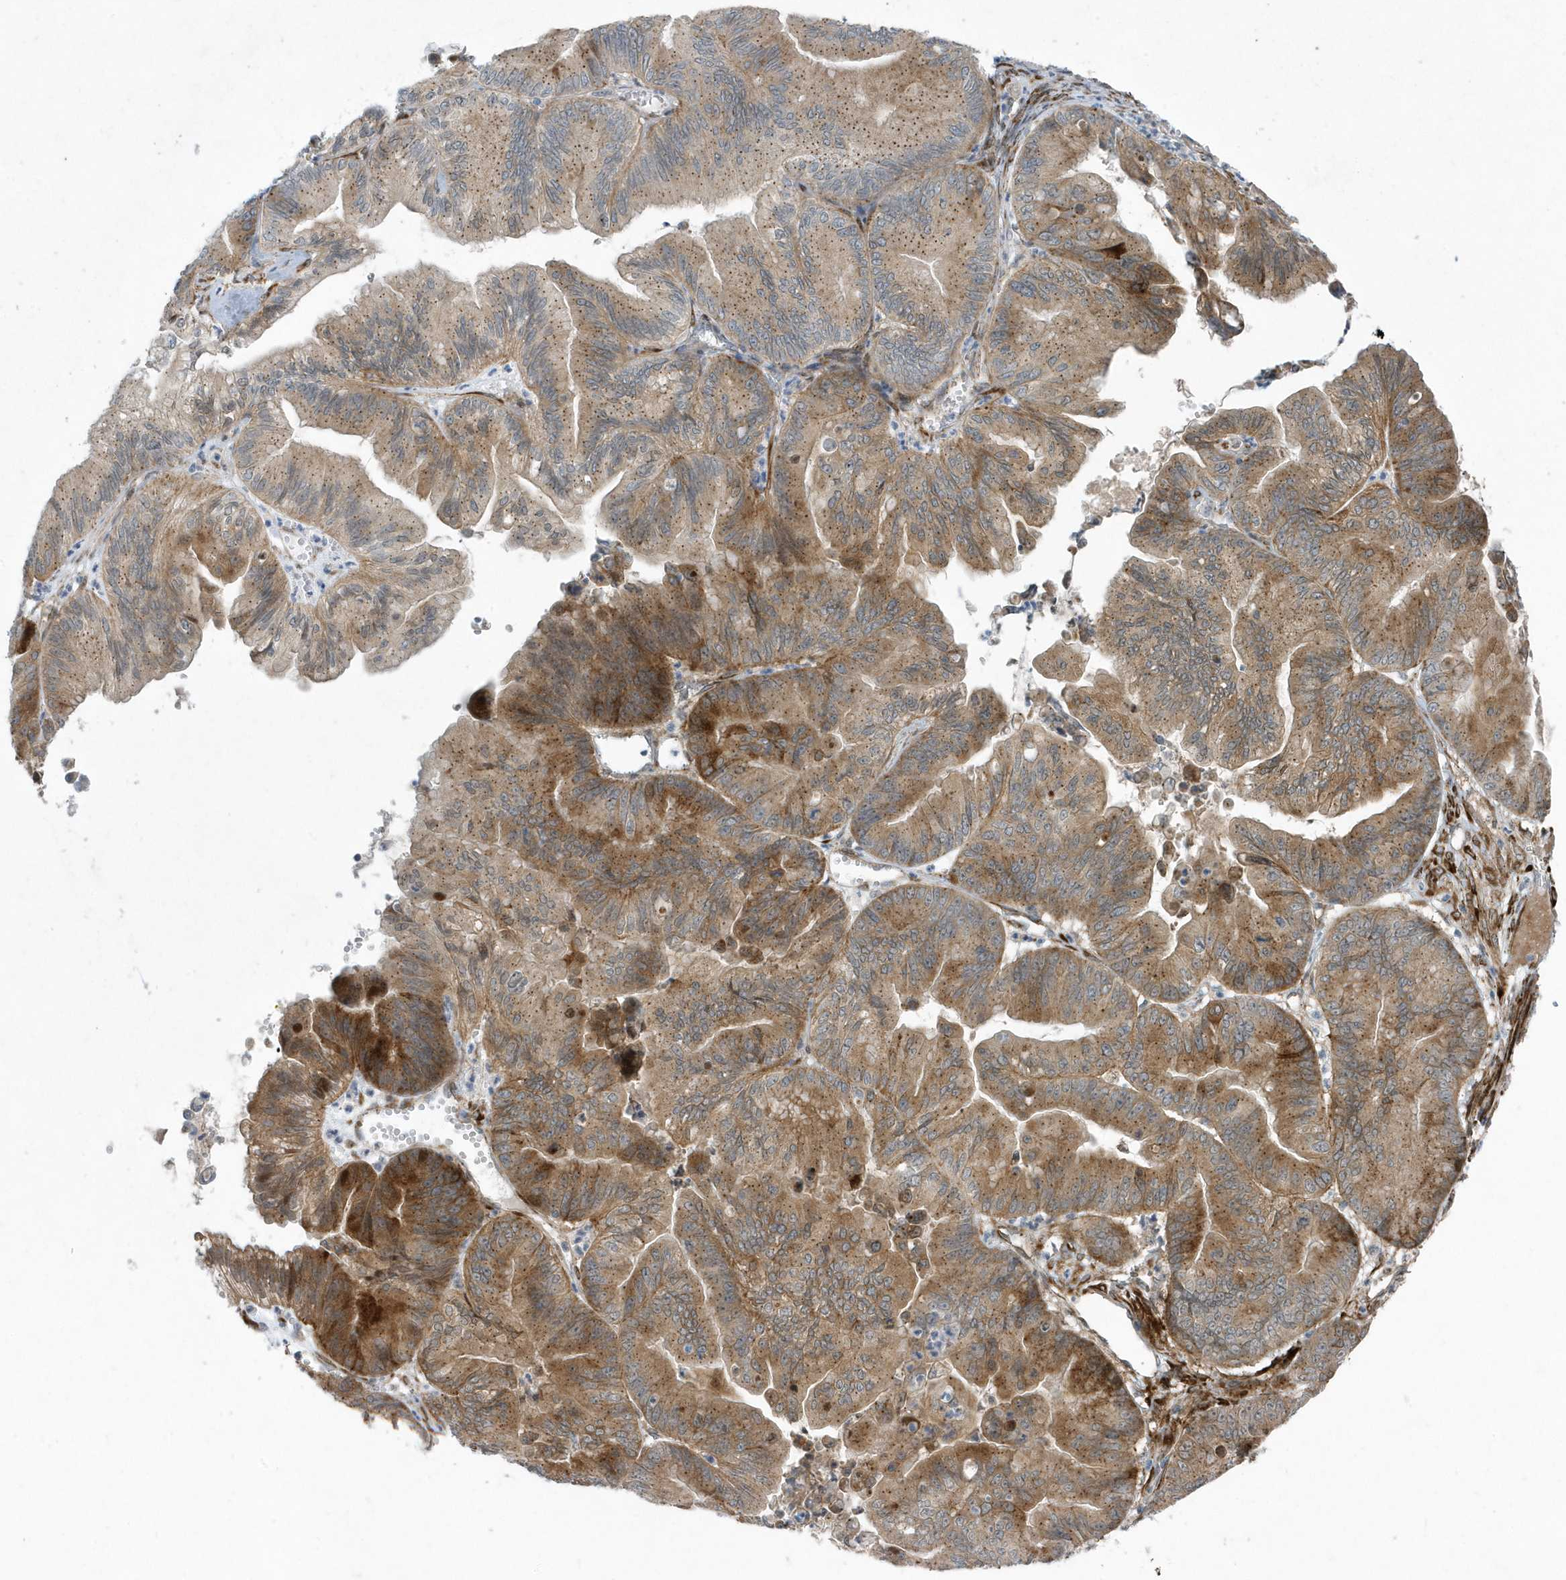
{"staining": {"intensity": "moderate", "quantity": ">75%", "location": "cytoplasmic/membranous"}, "tissue": "ovarian cancer", "cell_type": "Tumor cells", "image_type": "cancer", "snomed": [{"axis": "morphology", "description": "Cystadenocarcinoma, mucinous, NOS"}, {"axis": "topography", "description": "Ovary"}], "caption": "High-magnification brightfield microscopy of ovarian cancer stained with DAB (3,3'-diaminobenzidine) (brown) and counterstained with hematoxylin (blue). tumor cells exhibit moderate cytoplasmic/membranous expression is seen in approximately>75% of cells.", "gene": "FAM98A", "patient": {"sex": "female", "age": 71}}